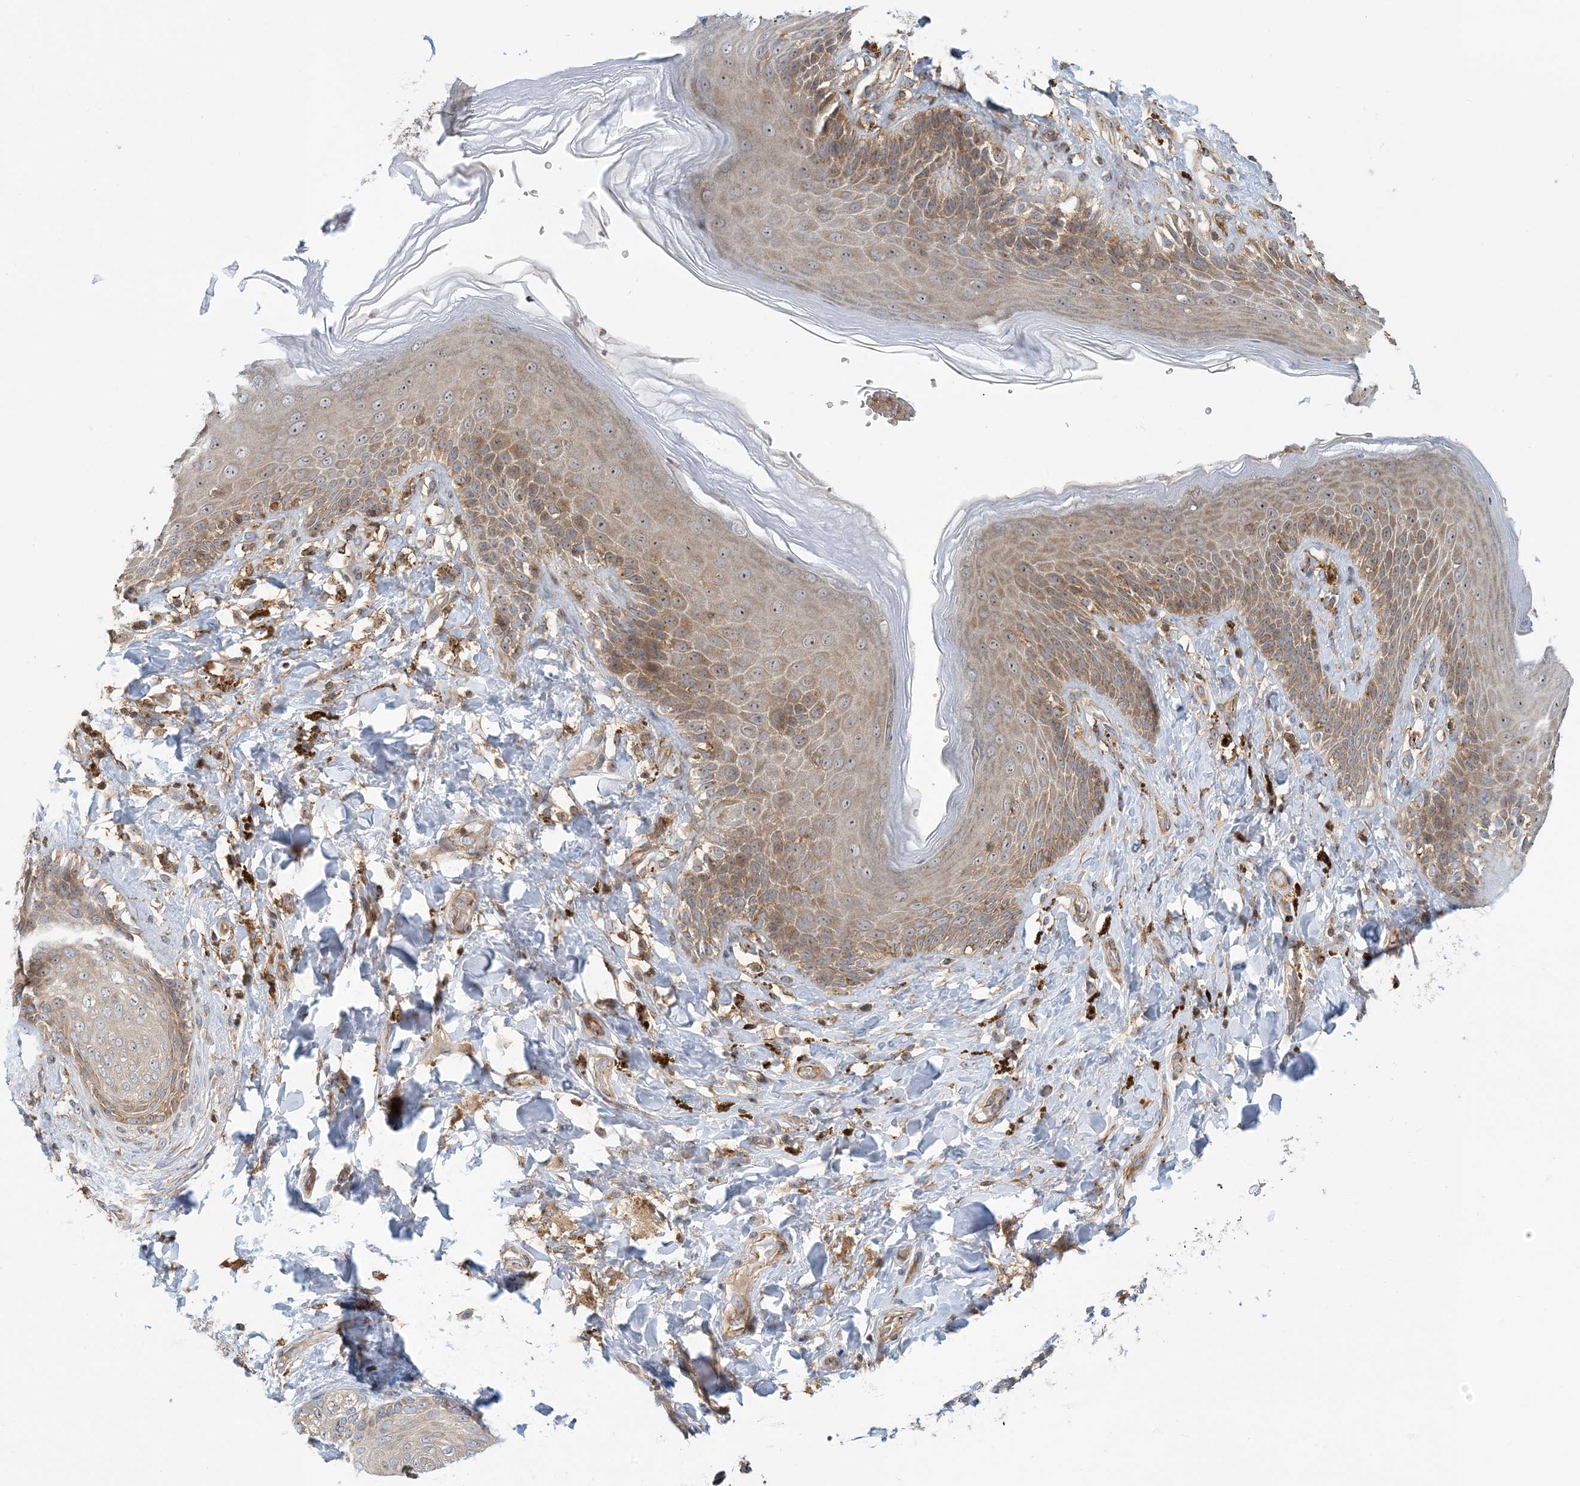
{"staining": {"intensity": "moderate", "quantity": "25%-75%", "location": "cytoplasmic/membranous,nuclear"}, "tissue": "skin", "cell_type": "Epidermal cells", "image_type": "normal", "snomed": [{"axis": "morphology", "description": "Normal tissue, NOS"}, {"axis": "topography", "description": "Anal"}], "caption": "Skin stained with DAB immunohistochemistry (IHC) reveals medium levels of moderate cytoplasmic/membranous,nuclear staining in about 25%-75% of epidermal cells.", "gene": "COLEC11", "patient": {"sex": "female", "age": 78}}